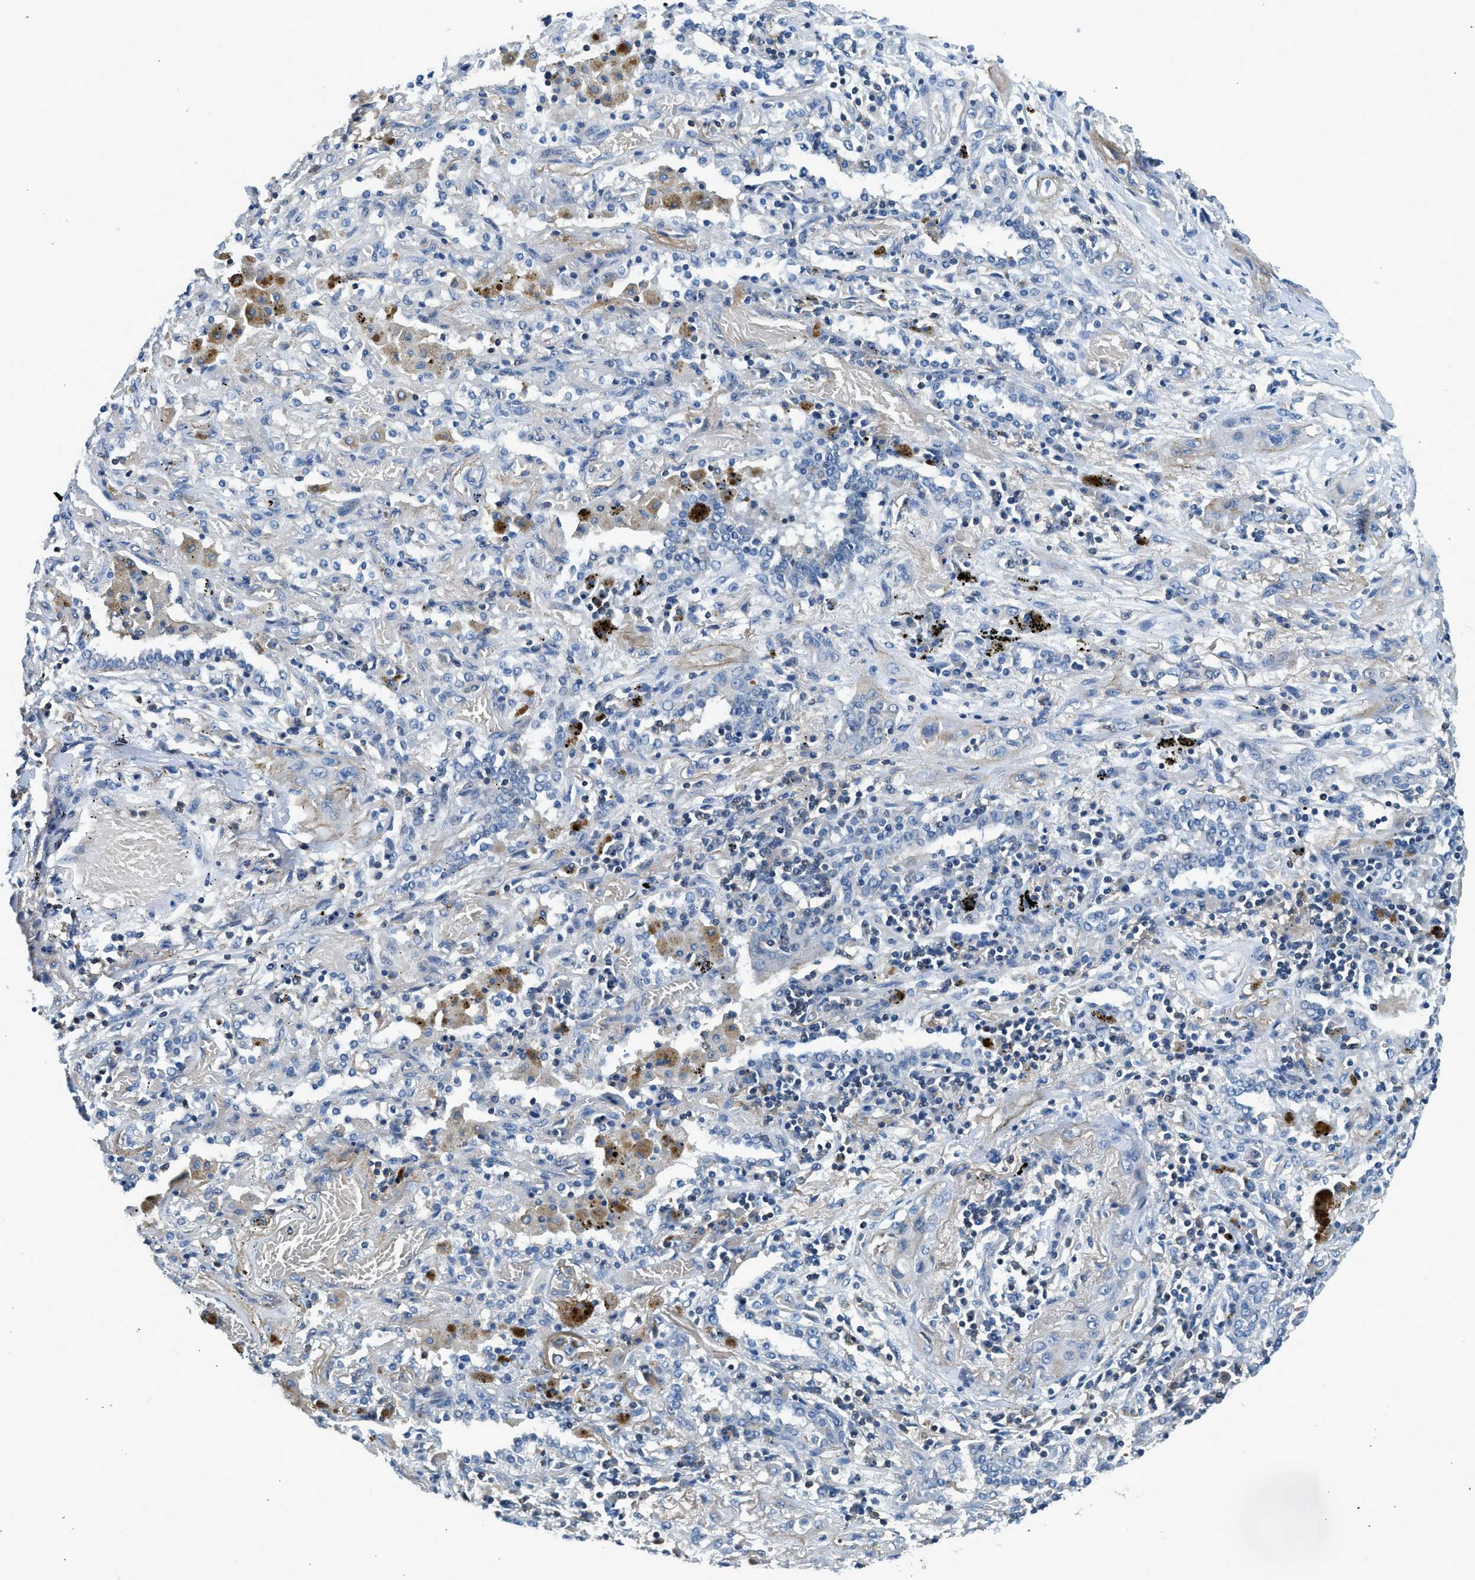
{"staining": {"intensity": "negative", "quantity": "none", "location": "none"}, "tissue": "lung cancer", "cell_type": "Tumor cells", "image_type": "cancer", "snomed": [{"axis": "morphology", "description": "Squamous cell carcinoma, NOS"}, {"axis": "topography", "description": "Lung"}], "caption": "The image demonstrates no significant expression in tumor cells of lung cancer (squamous cell carcinoma). Brightfield microscopy of immunohistochemistry stained with DAB (3,3'-diaminobenzidine) (brown) and hematoxylin (blue), captured at high magnification.", "gene": "LMLN", "patient": {"sex": "female", "age": 47}}